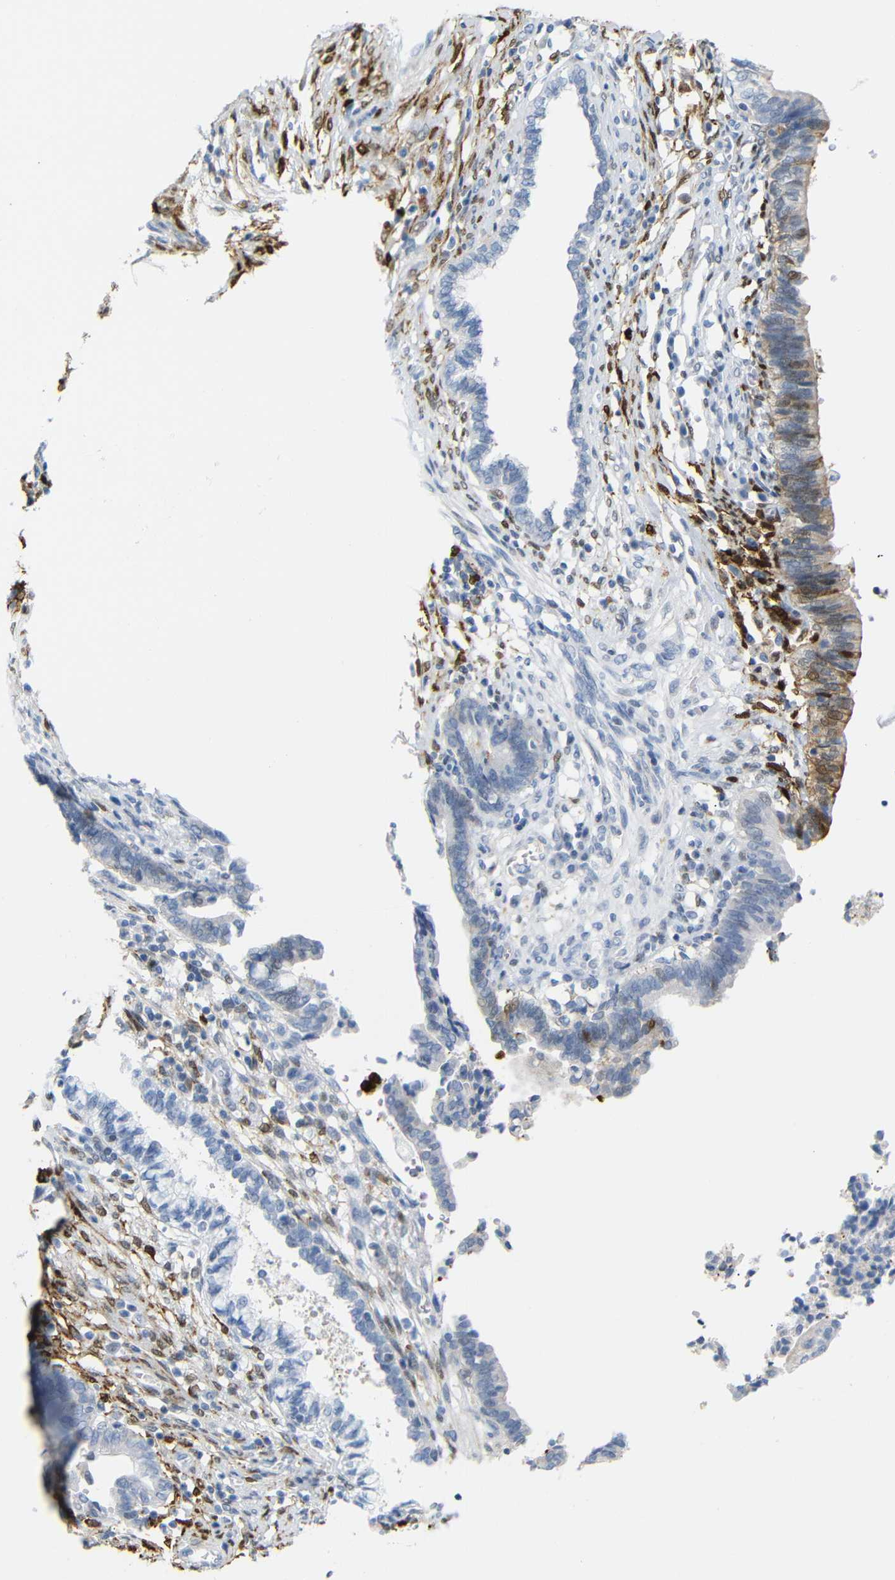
{"staining": {"intensity": "strong", "quantity": "25%-75%", "location": "cytoplasmic/membranous"}, "tissue": "cervical cancer", "cell_type": "Tumor cells", "image_type": "cancer", "snomed": [{"axis": "morphology", "description": "Adenocarcinoma, NOS"}, {"axis": "topography", "description": "Cervix"}], "caption": "Immunohistochemistry micrograph of human cervical cancer stained for a protein (brown), which displays high levels of strong cytoplasmic/membranous staining in approximately 25%-75% of tumor cells.", "gene": "MT1A", "patient": {"sex": "female", "age": 44}}